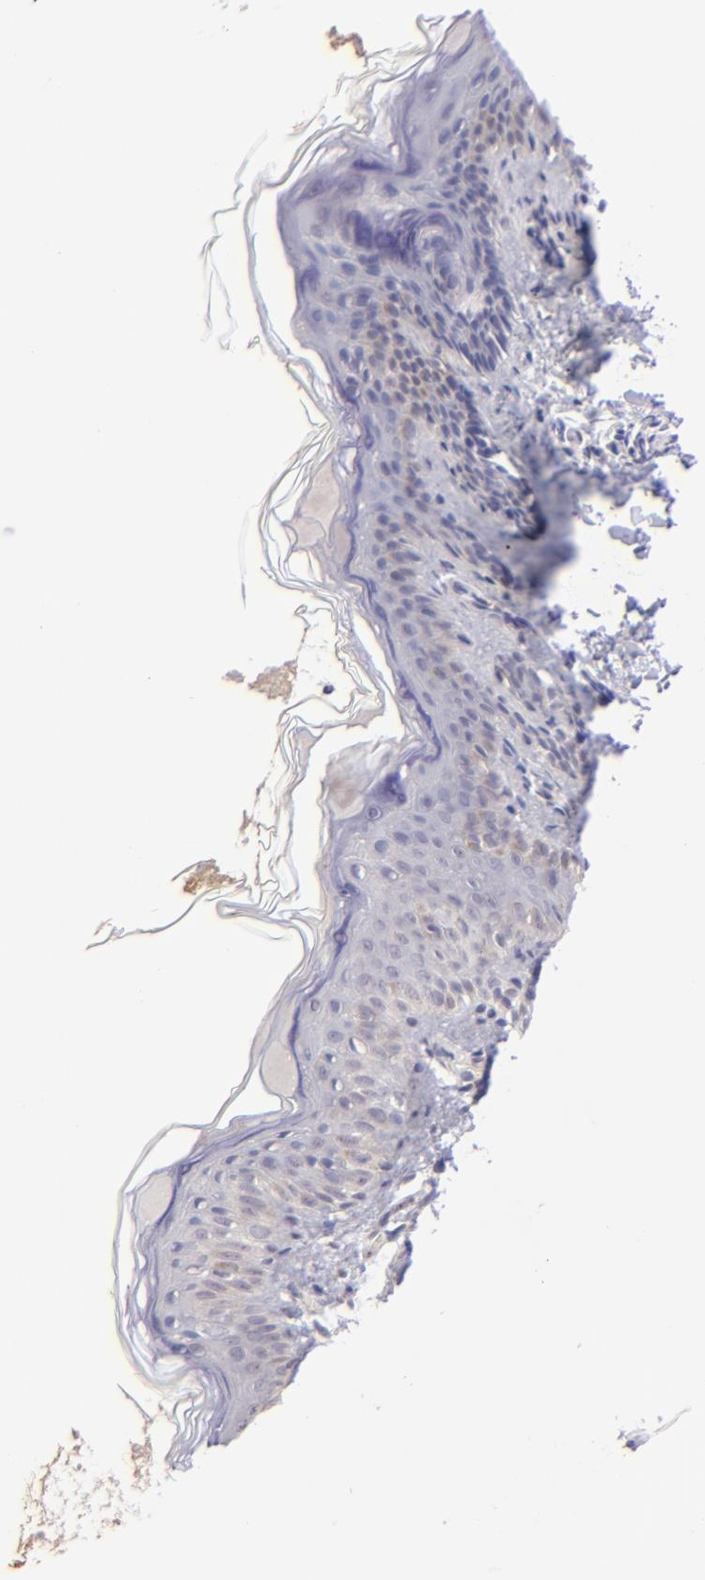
{"staining": {"intensity": "negative", "quantity": "none", "location": "none"}, "tissue": "skin", "cell_type": "Fibroblasts", "image_type": "normal", "snomed": [{"axis": "morphology", "description": "Normal tissue, NOS"}, {"axis": "topography", "description": "Skin"}], "caption": "Immunohistochemical staining of unremarkable human skin shows no significant expression in fibroblasts.", "gene": "MAGEA1", "patient": {"sex": "female", "age": 4}}